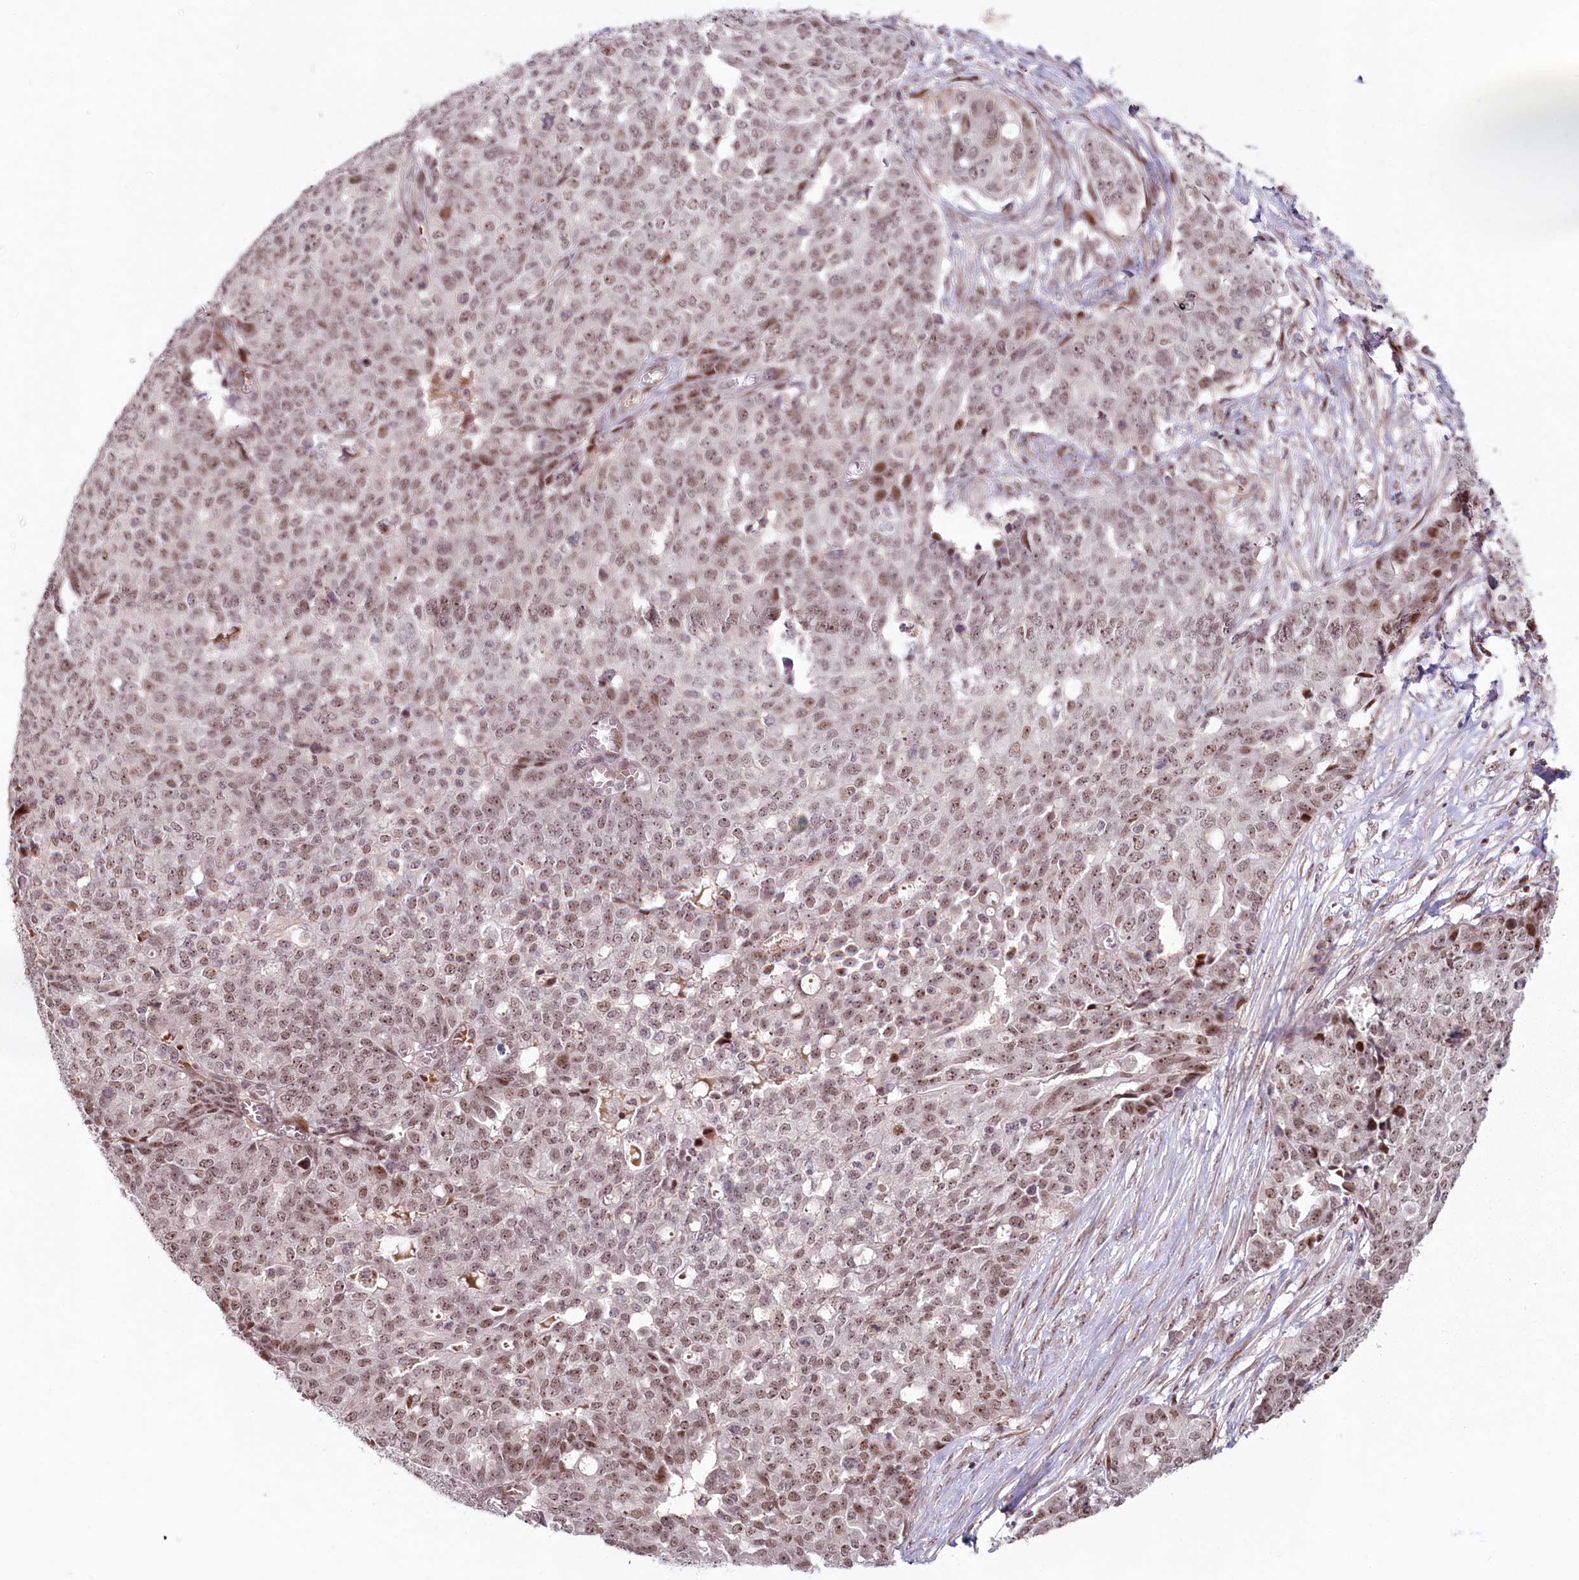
{"staining": {"intensity": "moderate", "quantity": ">75%", "location": "nuclear"}, "tissue": "ovarian cancer", "cell_type": "Tumor cells", "image_type": "cancer", "snomed": [{"axis": "morphology", "description": "Cystadenocarcinoma, serous, NOS"}, {"axis": "topography", "description": "Soft tissue"}, {"axis": "topography", "description": "Ovary"}], "caption": "Moderate nuclear protein expression is identified in about >75% of tumor cells in ovarian cancer (serous cystadenocarcinoma).", "gene": "FAM204A", "patient": {"sex": "female", "age": 57}}